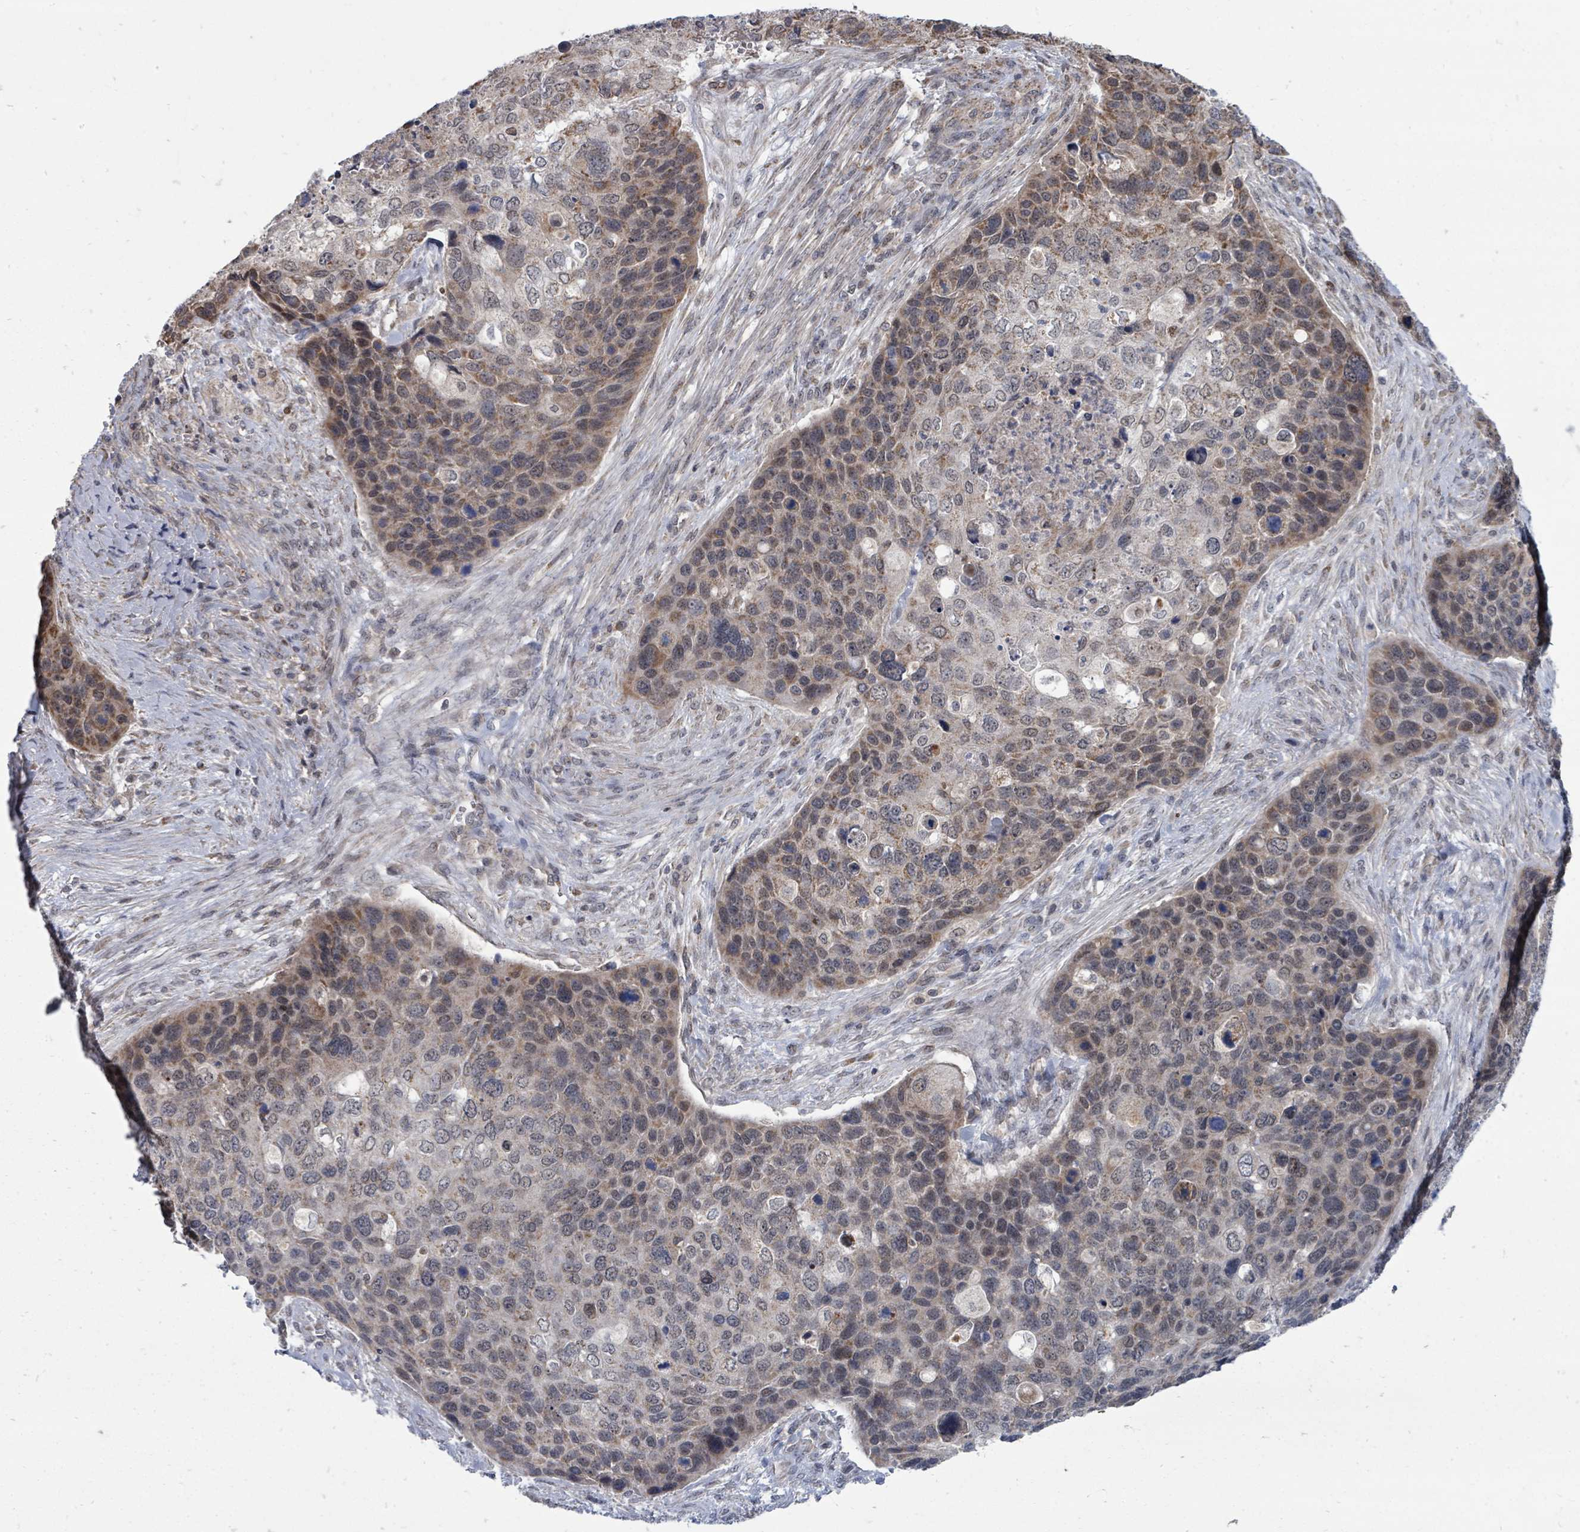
{"staining": {"intensity": "moderate", "quantity": "25%-75%", "location": "cytoplasmic/membranous,nuclear"}, "tissue": "skin cancer", "cell_type": "Tumor cells", "image_type": "cancer", "snomed": [{"axis": "morphology", "description": "Basal cell carcinoma"}, {"axis": "topography", "description": "Skin"}], "caption": "Tumor cells demonstrate moderate cytoplasmic/membranous and nuclear positivity in about 25%-75% of cells in skin cancer. (IHC, brightfield microscopy, high magnification).", "gene": "MAGOHB", "patient": {"sex": "female", "age": 74}}